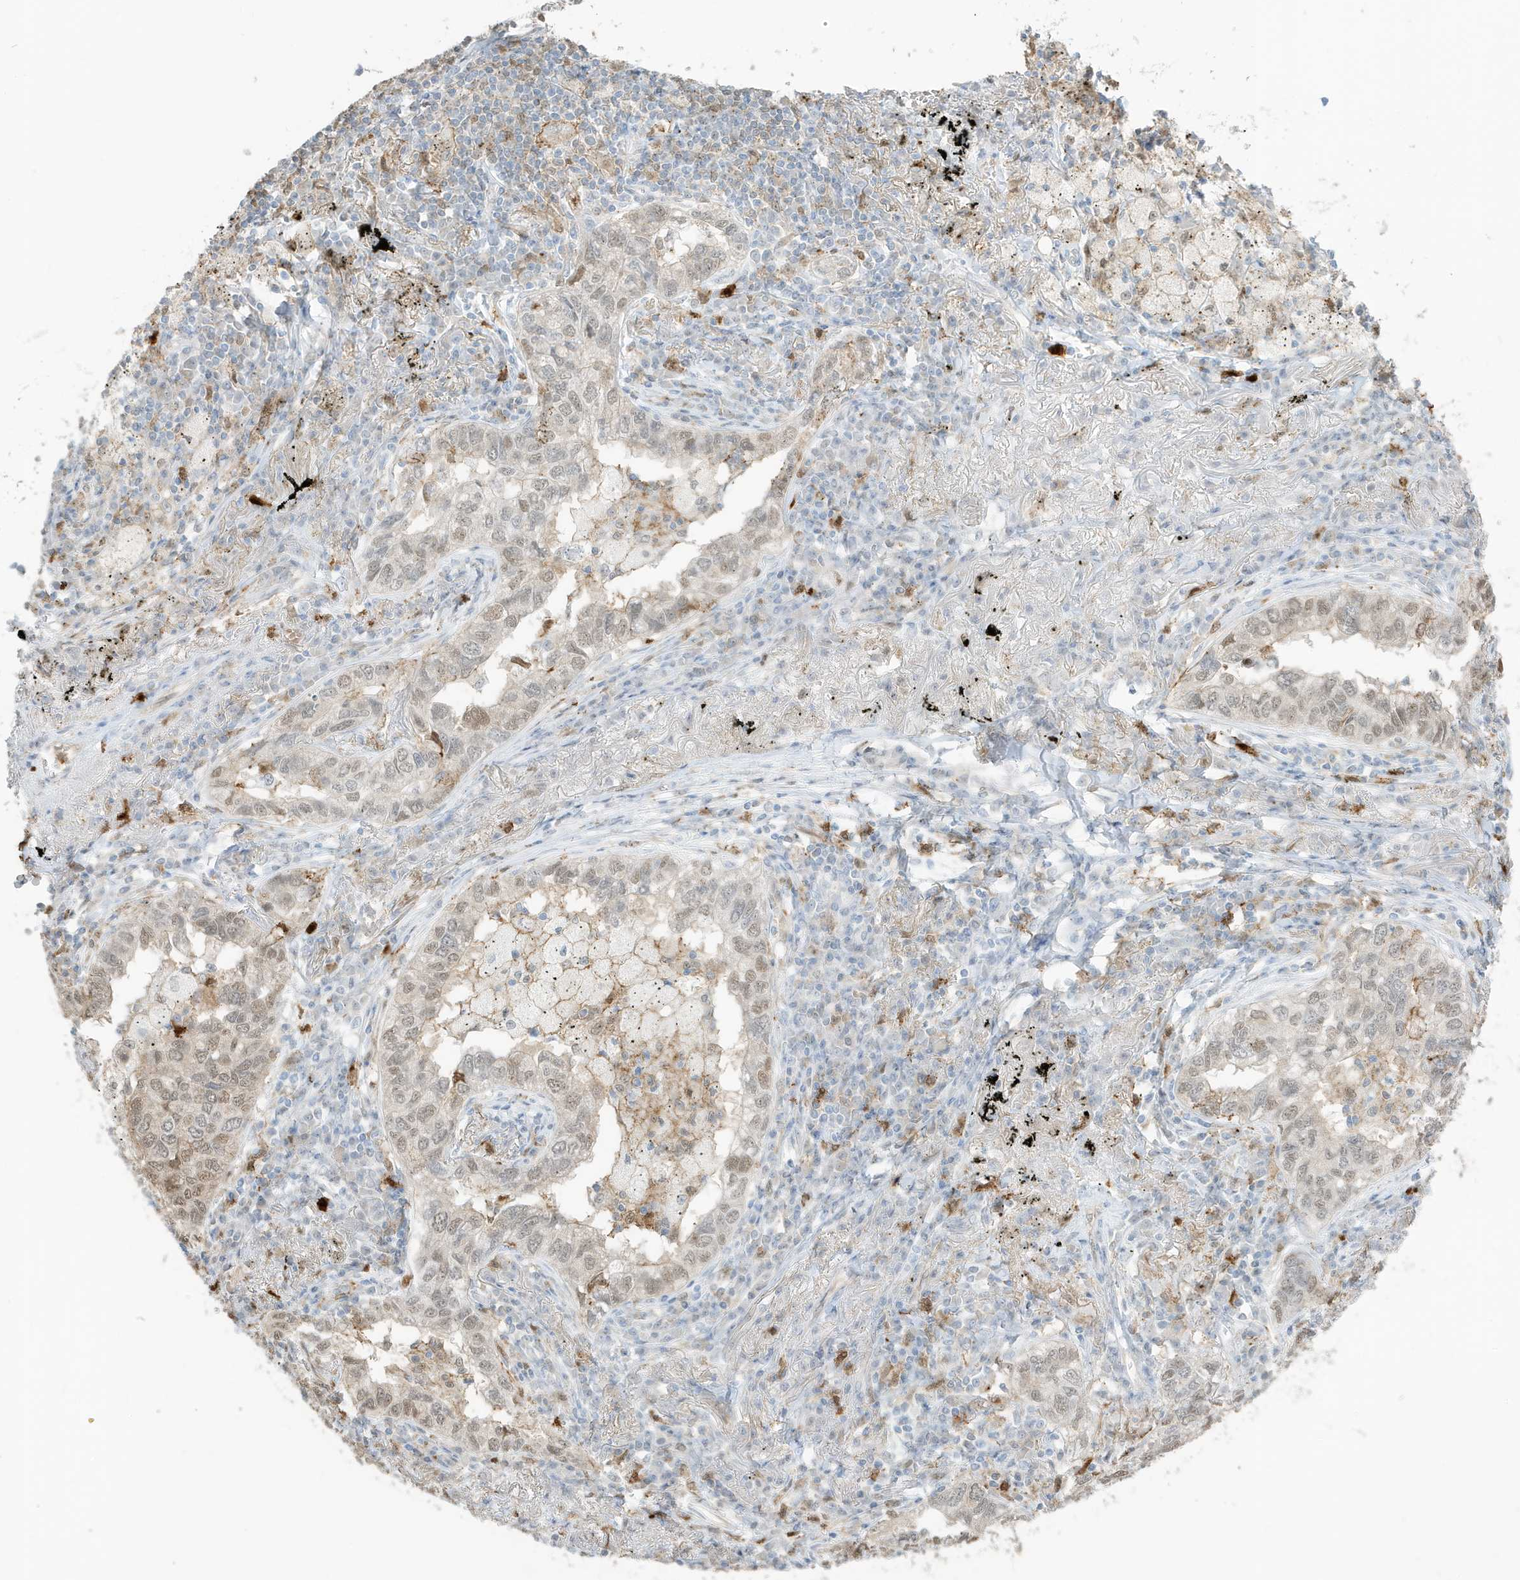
{"staining": {"intensity": "weak", "quantity": ">75%", "location": "nuclear"}, "tissue": "lung cancer", "cell_type": "Tumor cells", "image_type": "cancer", "snomed": [{"axis": "morphology", "description": "Adenocarcinoma, NOS"}, {"axis": "topography", "description": "Lung"}], "caption": "This histopathology image displays adenocarcinoma (lung) stained with IHC to label a protein in brown. The nuclear of tumor cells show weak positivity for the protein. Nuclei are counter-stained blue.", "gene": "GCA", "patient": {"sex": "male", "age": 65}}